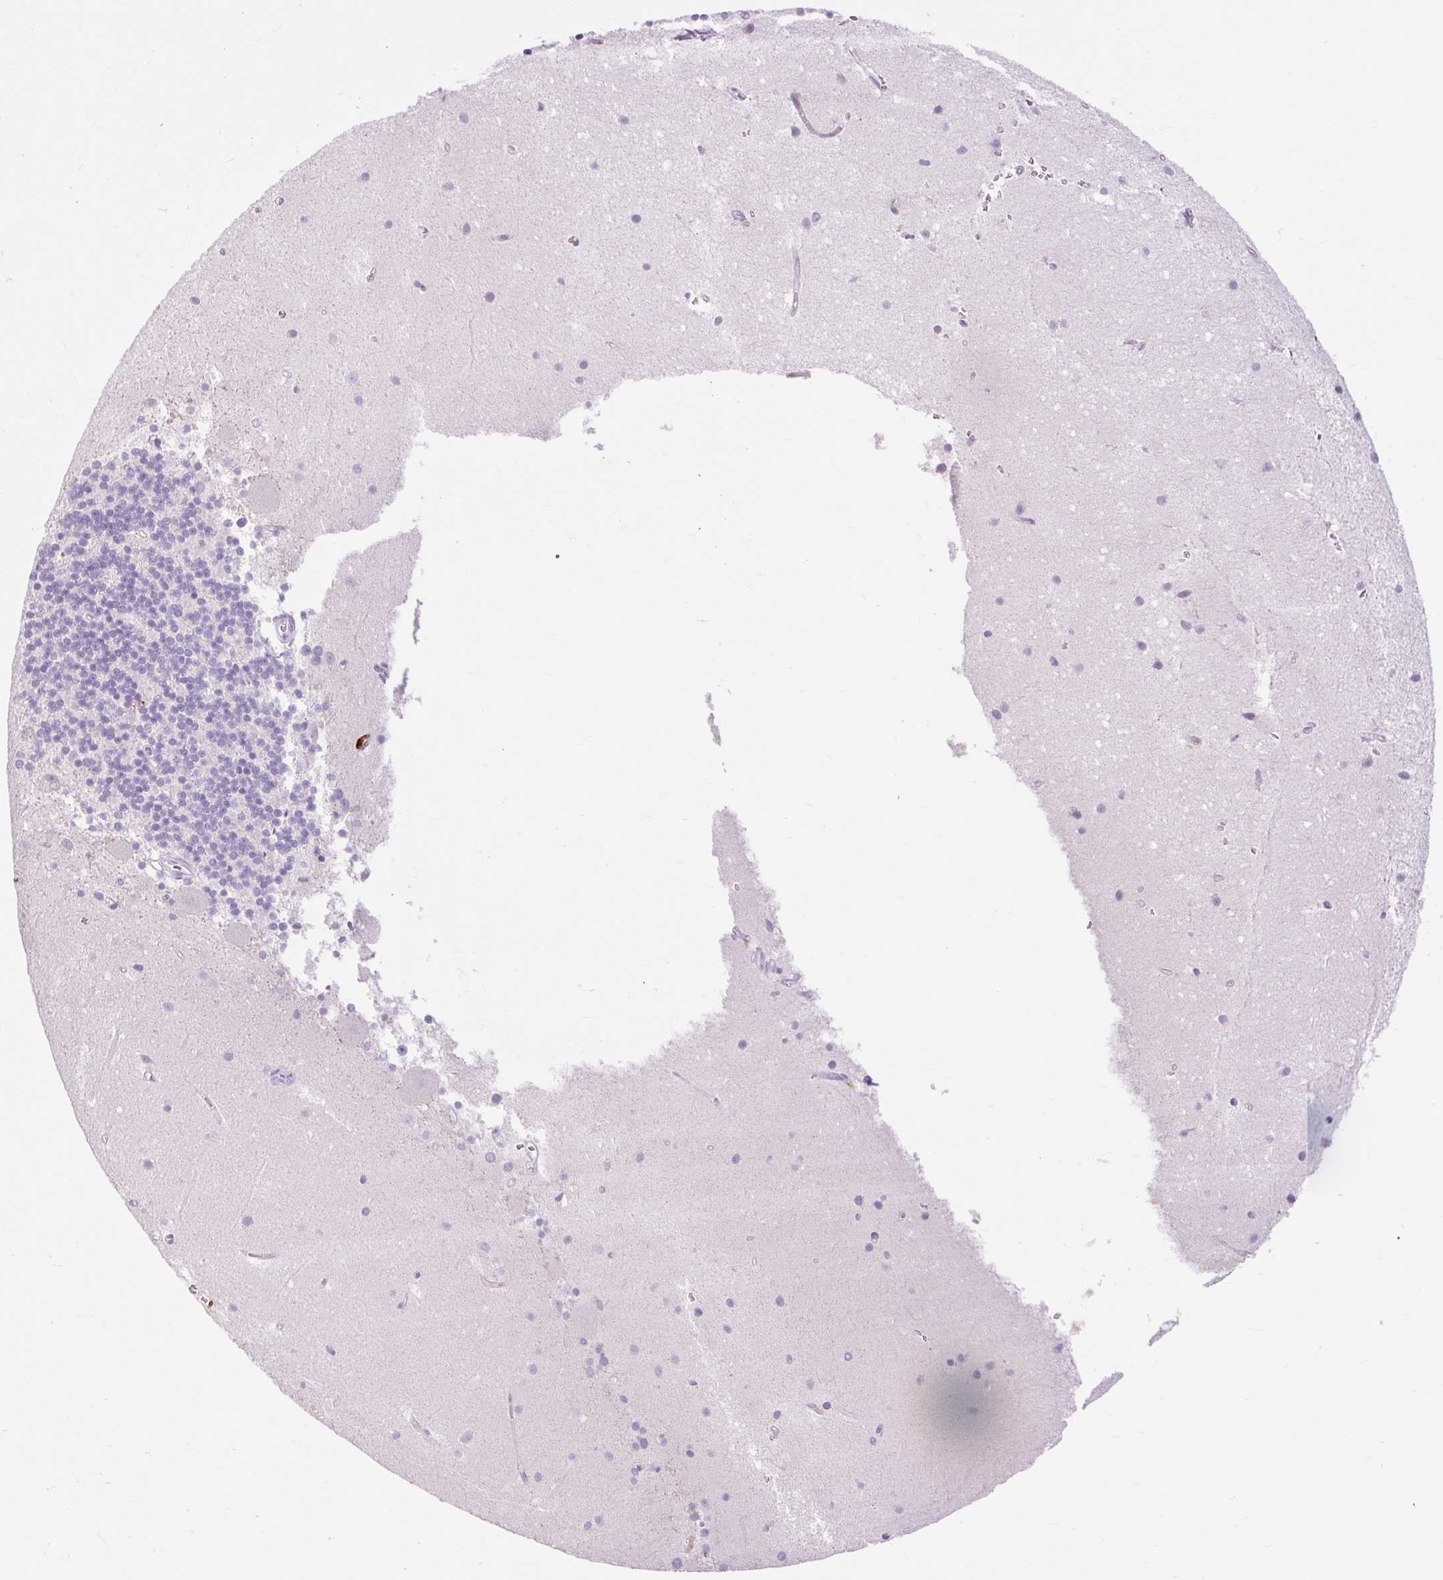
{"staining": {"intensity": "negative", "quantity": "none", "location": "none"}, "tissue": "cerebellum", "cell_type": "Cells in granular layer", "image_type": "normal", "snomed": [{"axis": "morphology", "description": "Normal tissue, NOS"}, {"axis": "topography", "description": "Cerebellum"}], "caption": "This is an IHC image of normal human cerebellum. There is no positivity in cells in granular layer.", "gene": "SIGLEC1", "patient": {"sex": "male", "age": 54}}